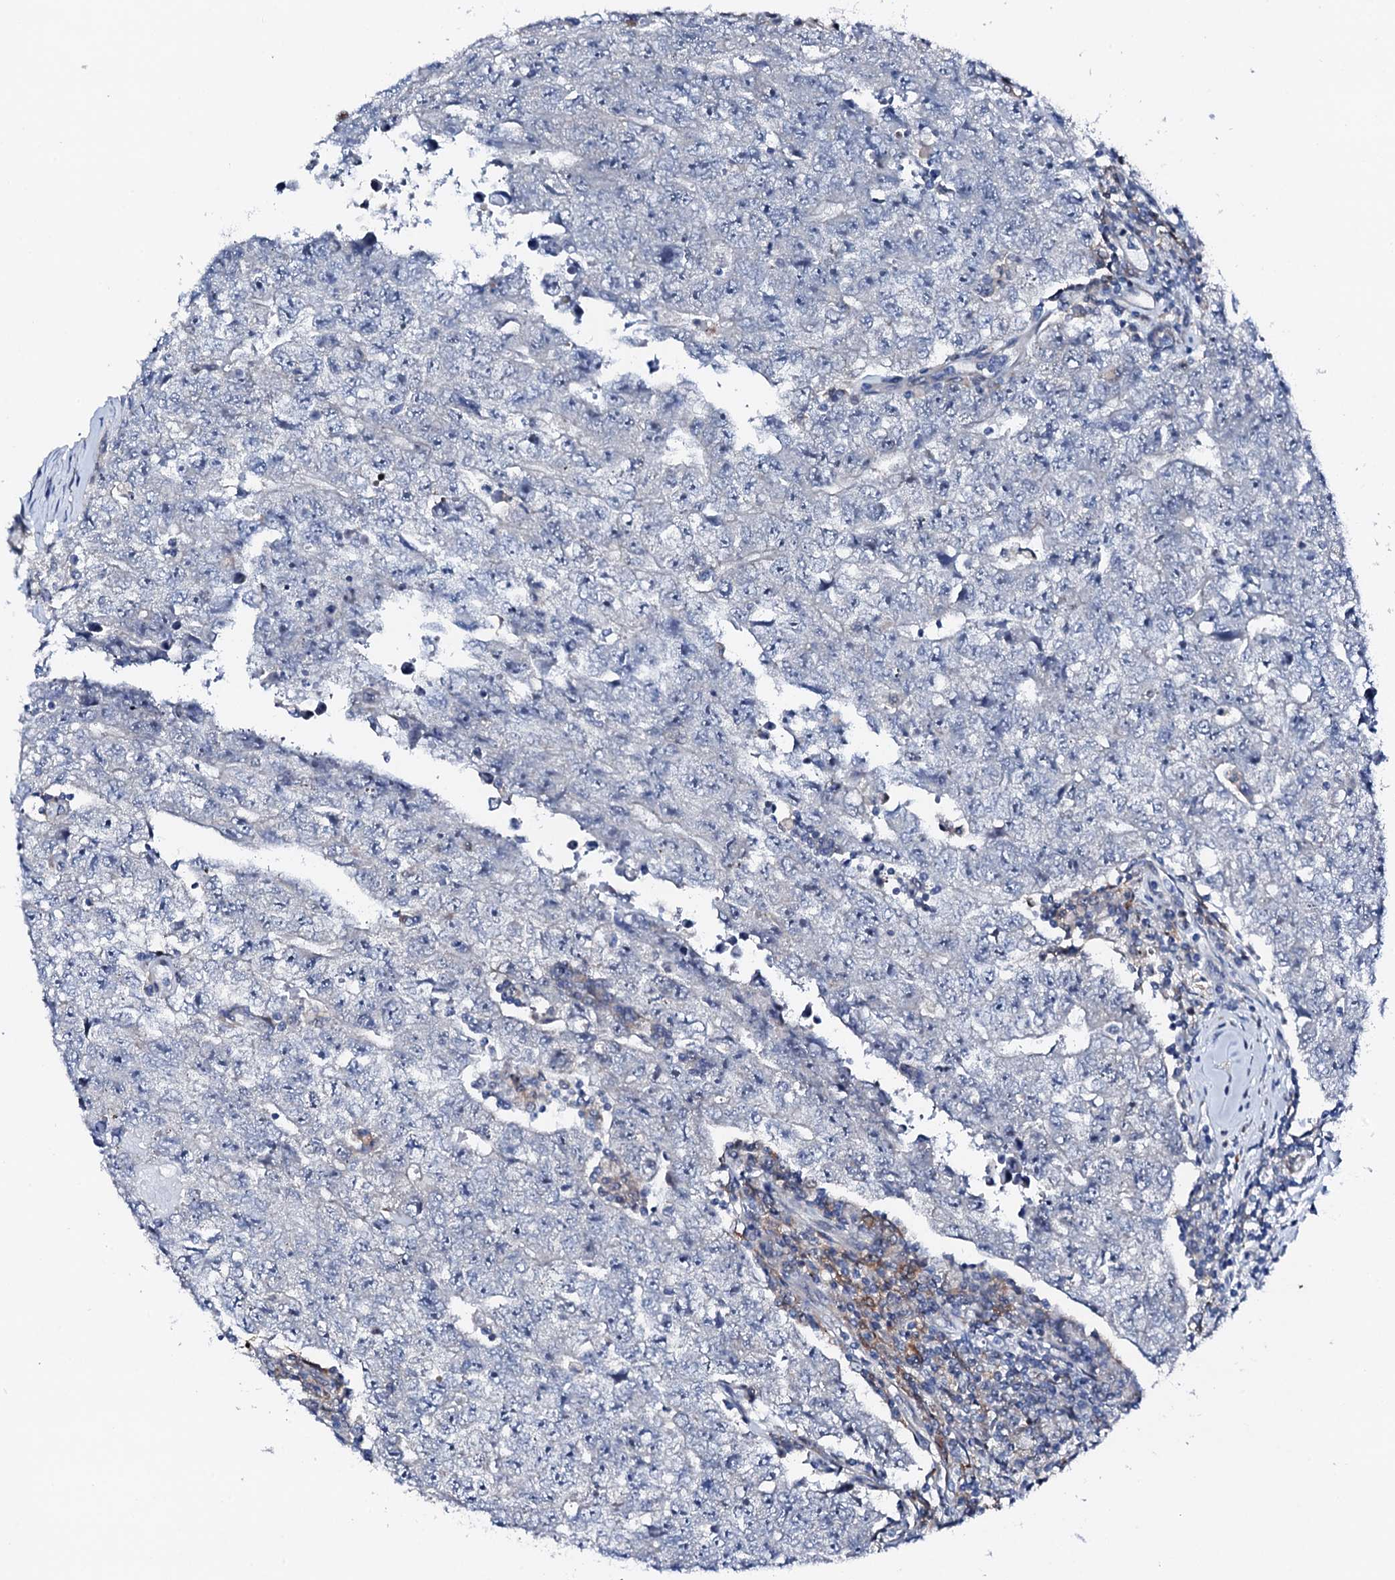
{"staining": {"intensity": "negative", "quantity": "none", "location": "none"}, "tissue": "testis cancer", "cell_type": "Tumor cells", "image_type": "cancer", "snomed": [{"axis": "morphology", "description": "Carcinoma, Embryonal, NOS"}, {"axis": "topography", "description": "Testis"}], "caption": "An image of testis embryonal carcinoma stained for a protein displays no brown staining in tumor cells.", "gene": "TRAFD1", "patient": {"sex": "male", "age": 17}}